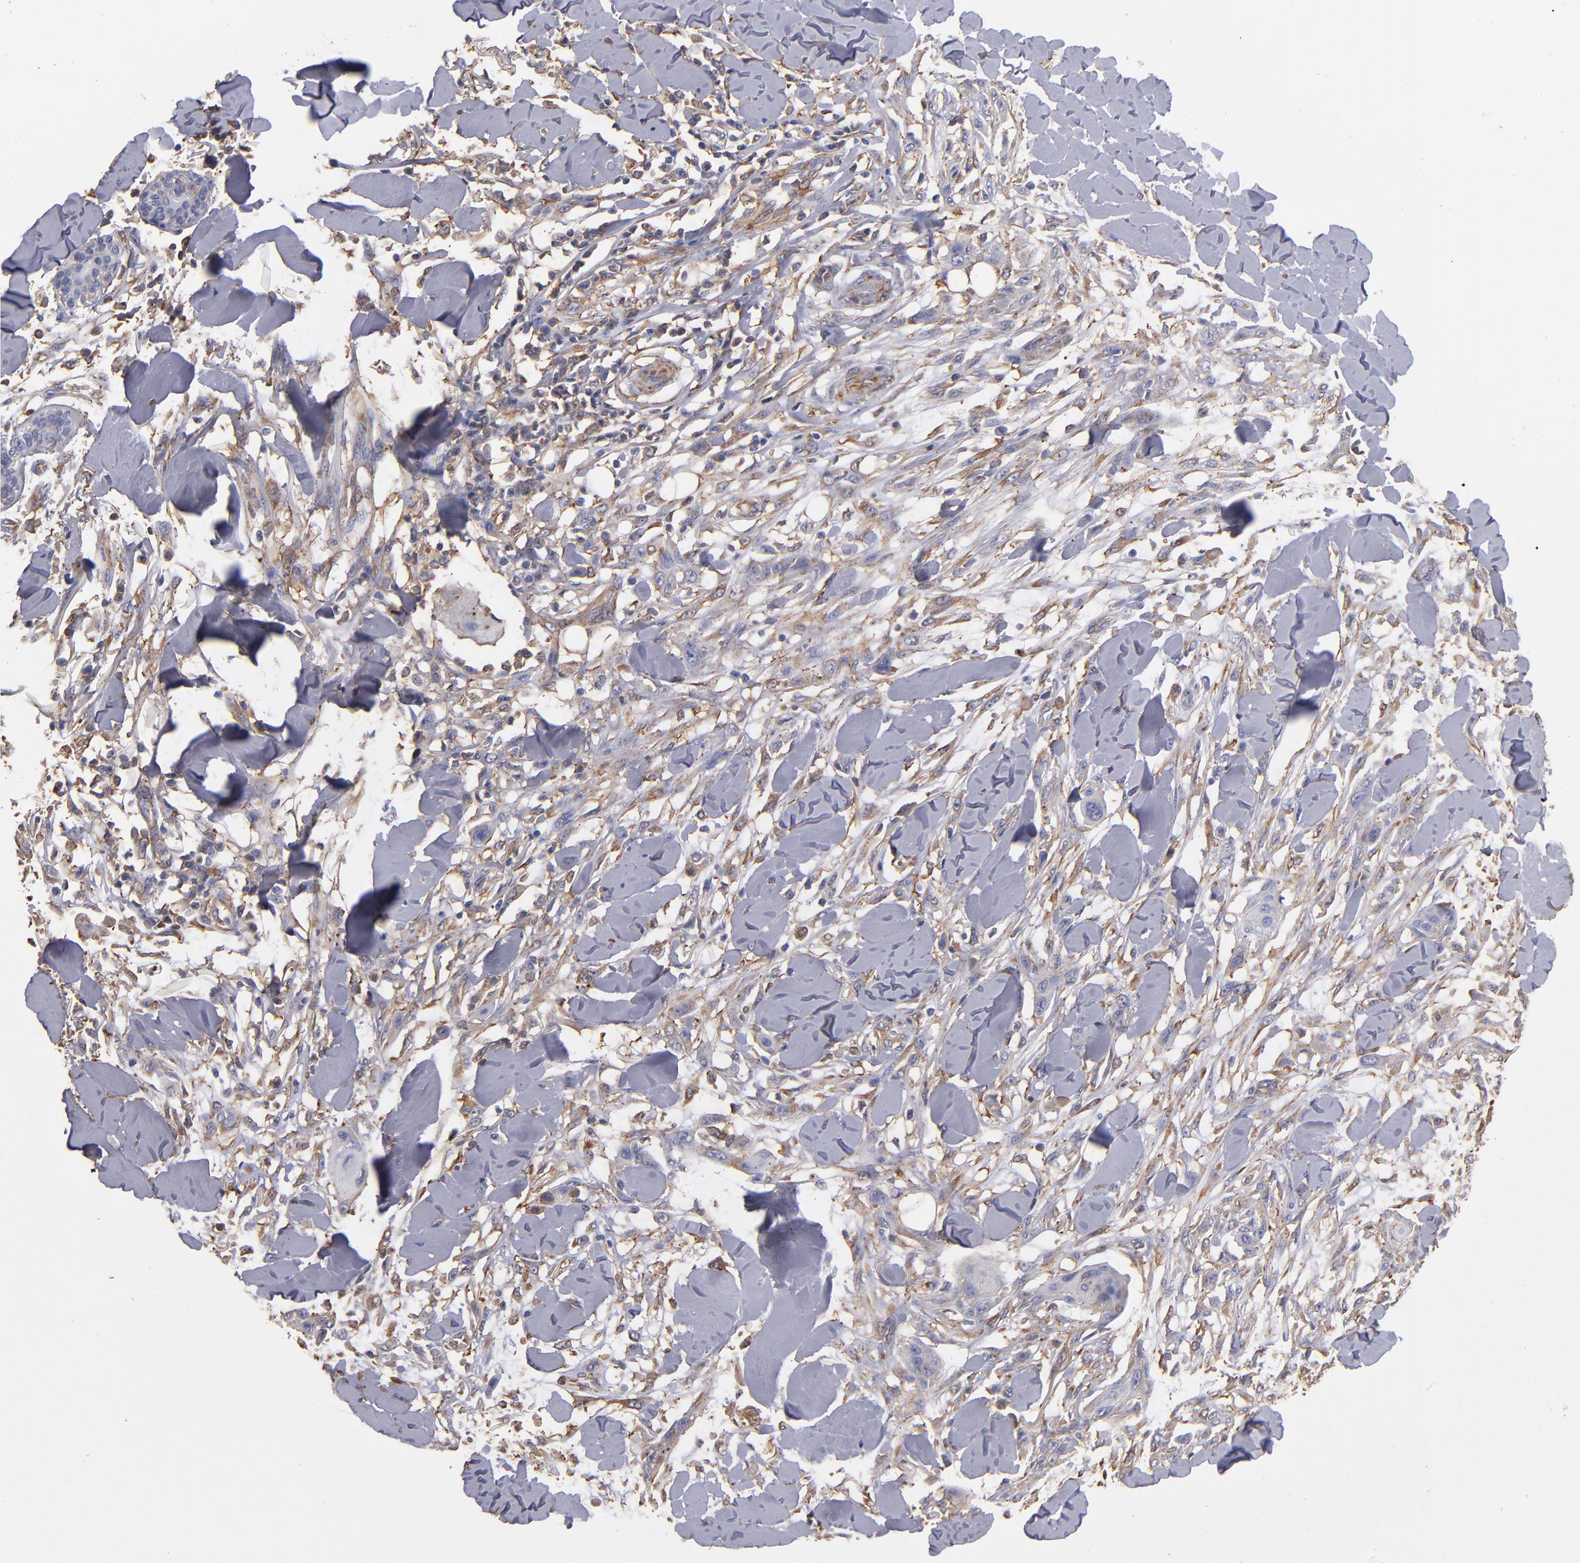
{"staining": {"intensity": "negative", "quantity": "none", "location": "none"}, "tissue": "skin cancer", "cell_type": "Tumor cells", "image_type": "cancer", "snomed": [{"axis": "morphology", "description": "Squamous cell carcinoma, NOS"}, {"axis": "topography", "description": "Skin"}], "caption": "Tumor cells are negative for protein expression in human skin cancer.", "gene": "MVP", "patient": {"sex": "female", "age": 59}}